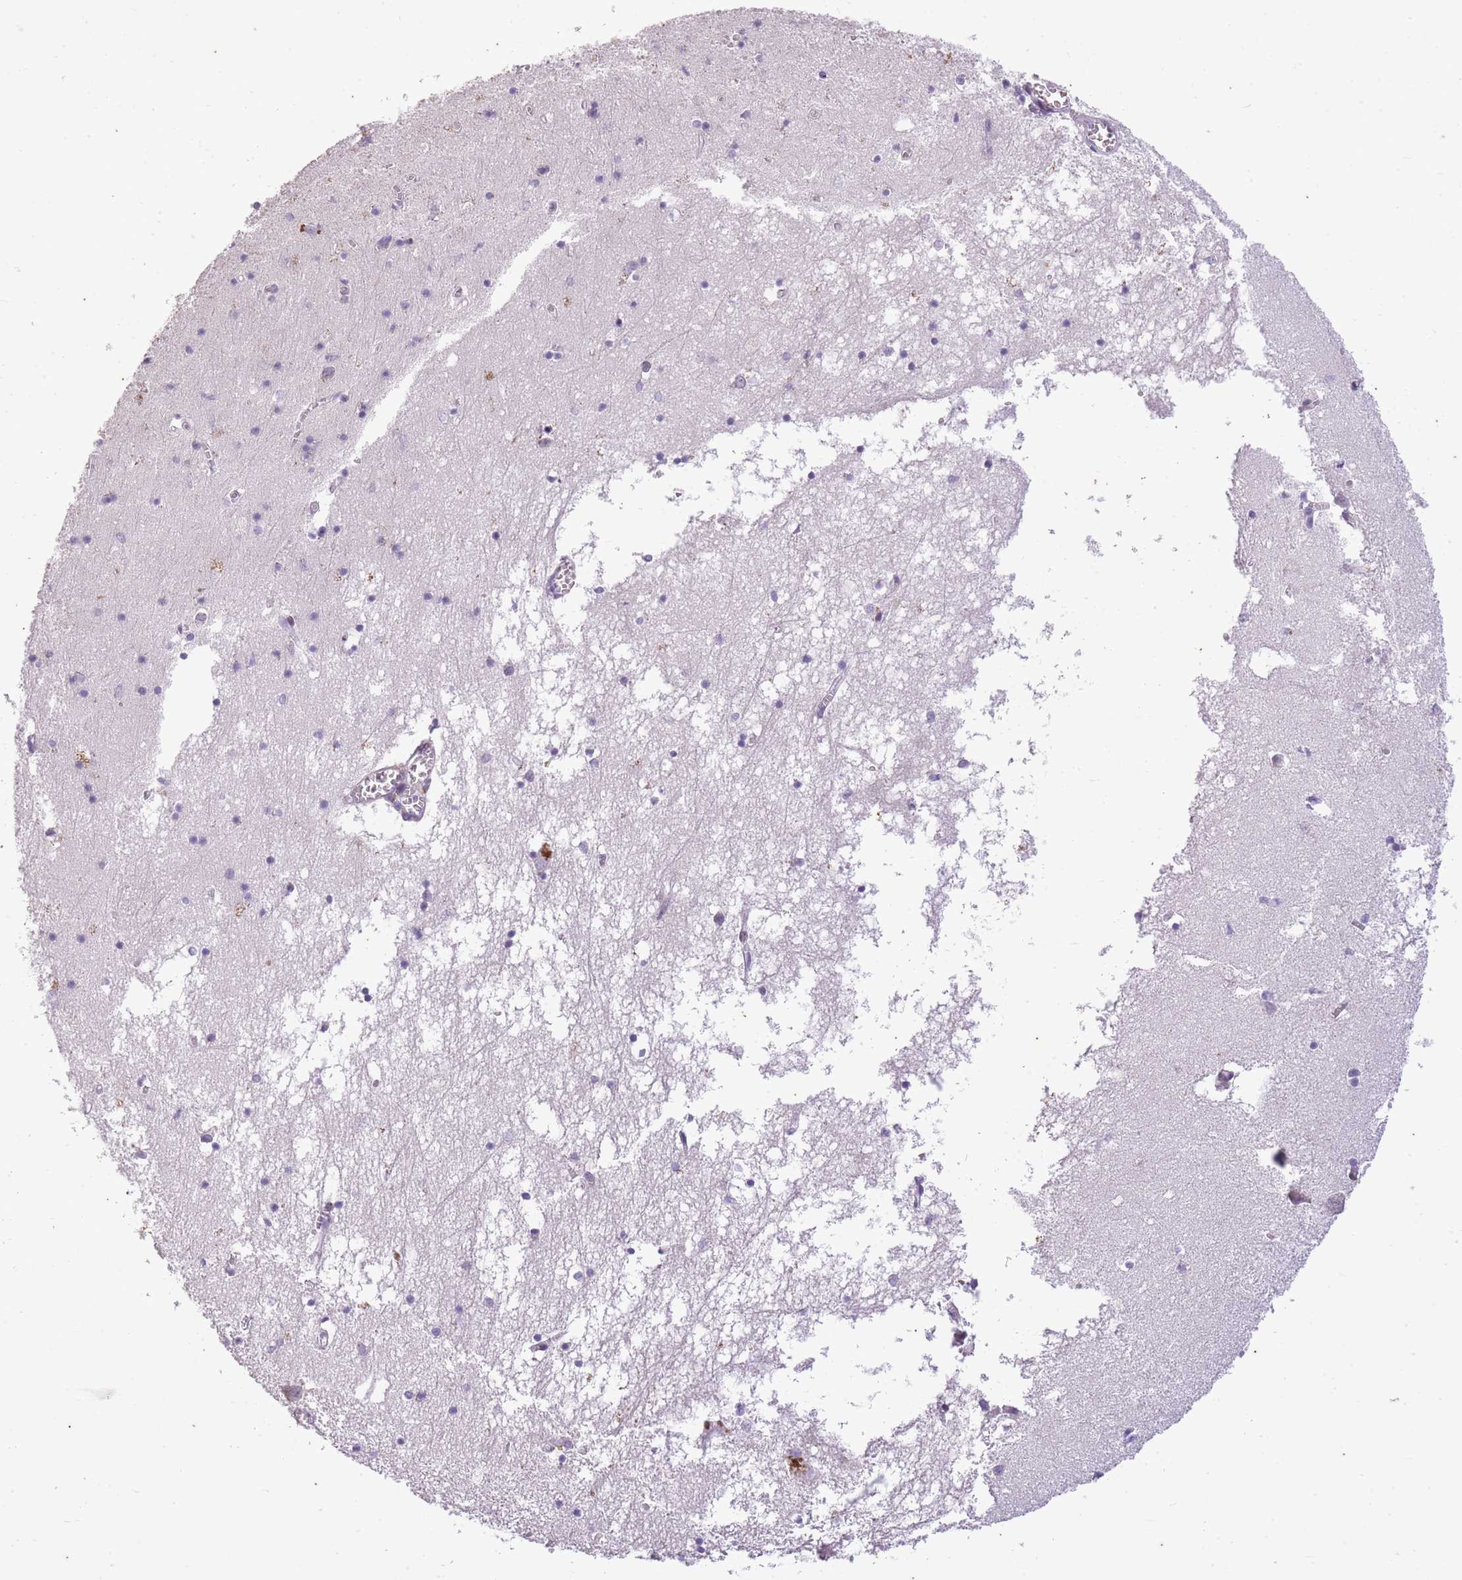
{"staining": {"intensity": "negative", "quantity": "none", "location": "none"}, "tissue": "hippocampus", "cell_type": "Glial cells", "image_type": "normal", "snomed": [{"axis": "morphology", "description": "Normal tissue, NOS"}, {"axis": "topography", "description": "Hippocampus"}], "caption": "Histopathology image shows no significant protein positivity in glial cells of benign hippocampus.", "gene": "CNTNAP3B", "patient": {"sex": "male", "age": 70}}